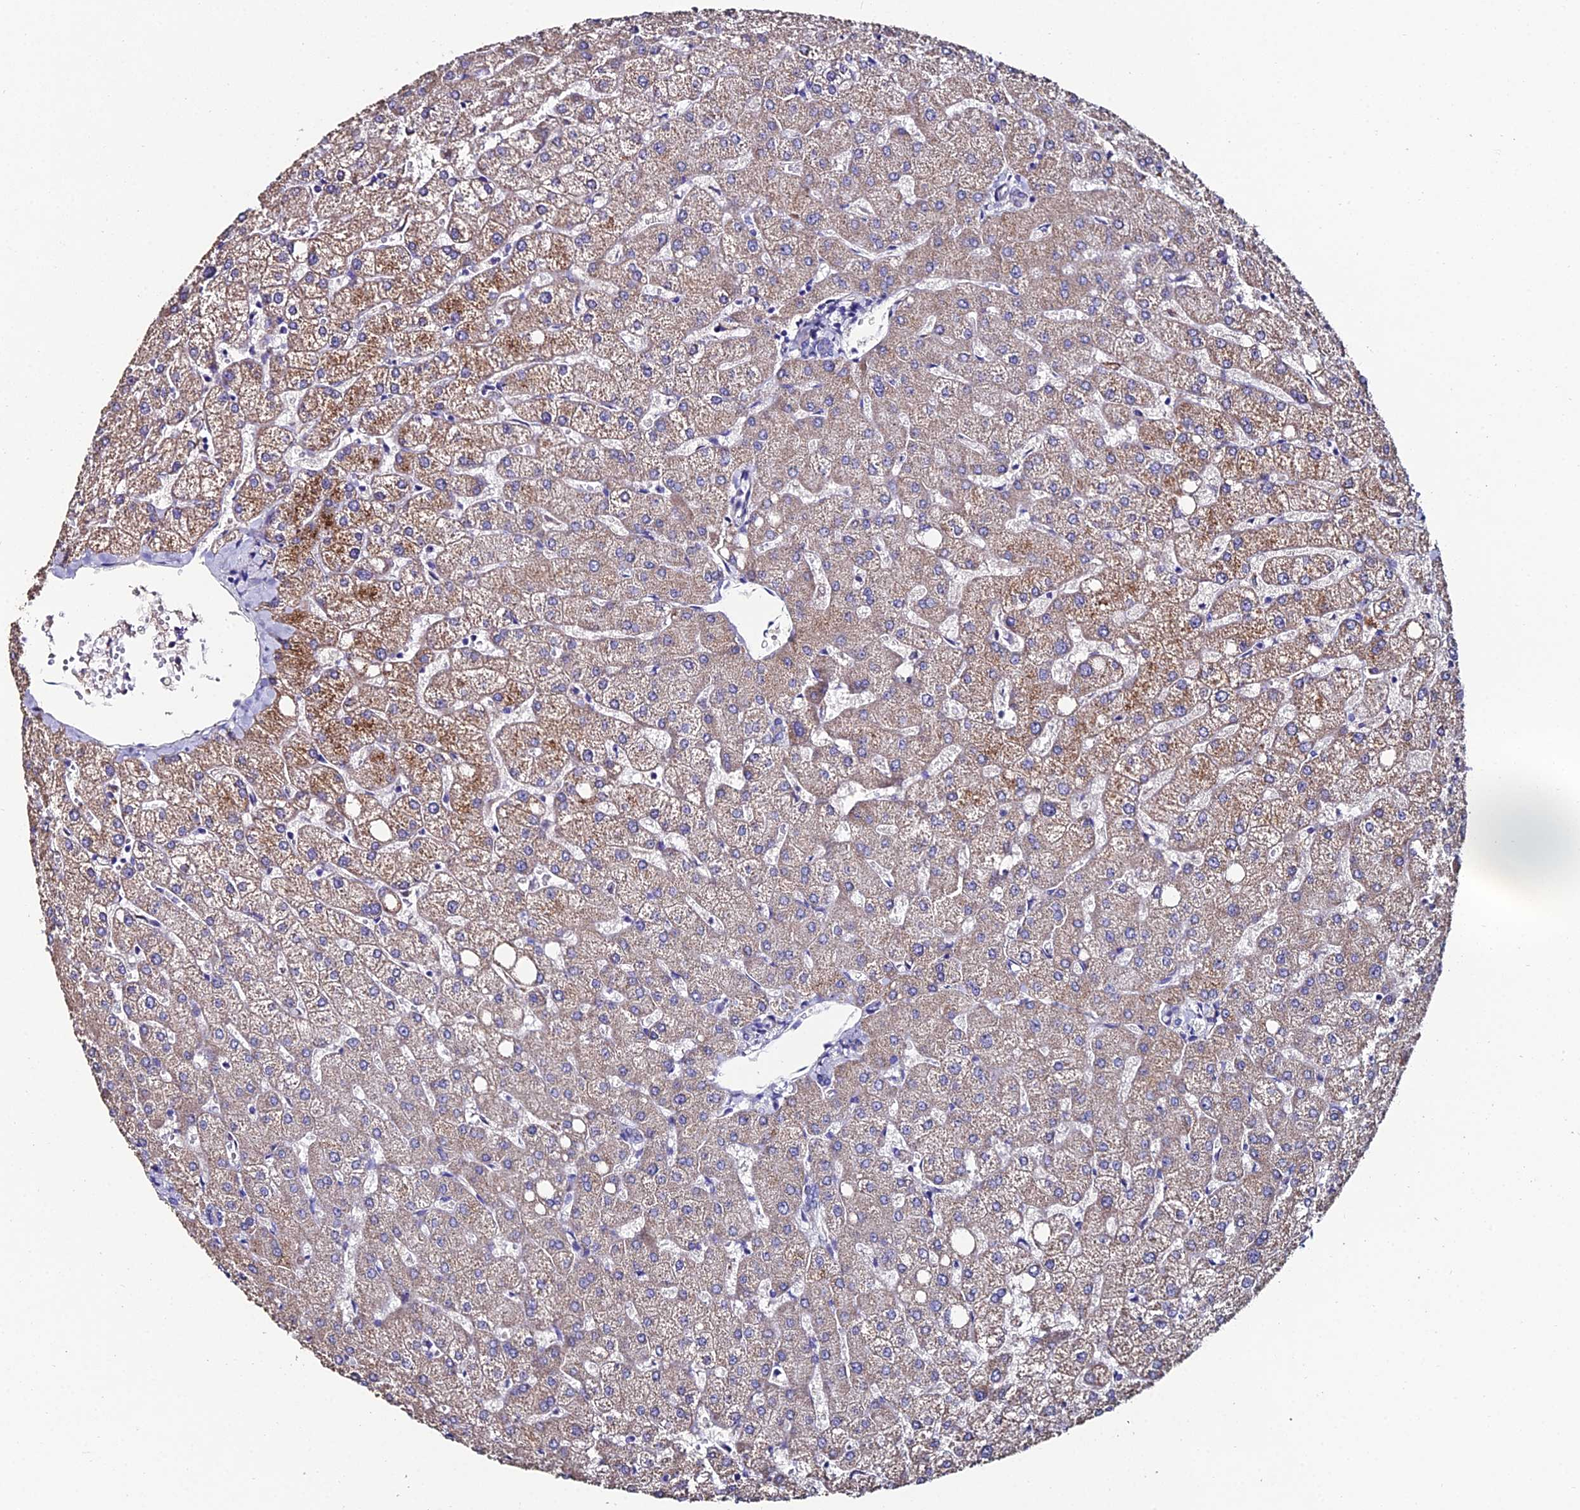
{"staining": {"intensity": "negative", "quantity": "none", "location": "none"}, "tissue": "liver", "cell_type": "Cholangiocytes", "image_type": "normal", "snomed": [{"axis": "morphology", "description": "Normal tissue, NOS"}, {"axis": "topography", "description": "Liver"}], "caption": "An immunohistochemistry (IHC) micrograph of normal liver is shown. There is no staining in cholangiocytes of liver. The staining is performed using DAB brown chromogen with nuclei counter-stained in using hematoxylin.", "gene": "ESRRG", "patient": {"sex": "female", "age": 54}}